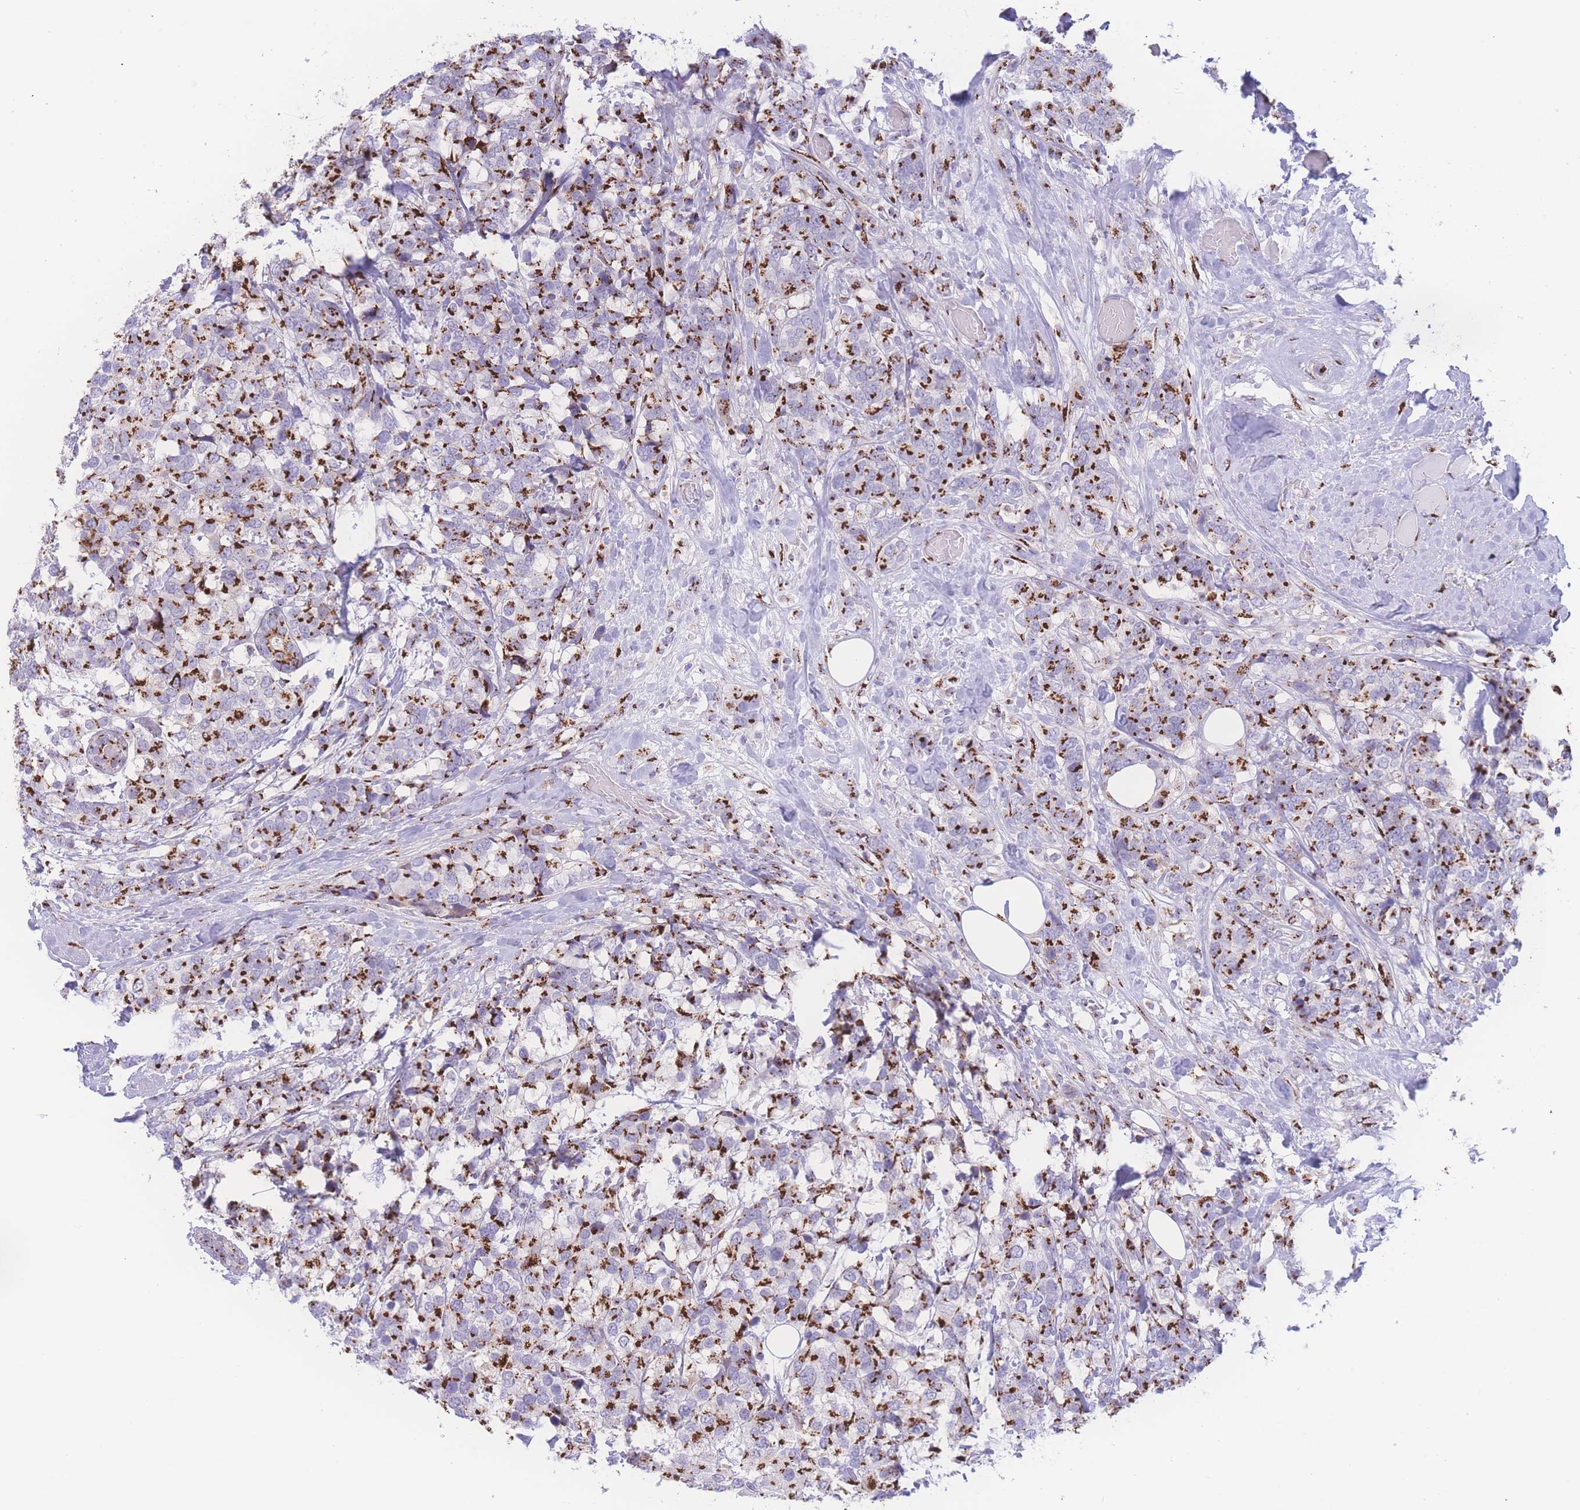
{"staining": {"intensity": "strong", "quantity": ">75%", "location": "cytoplasmic/membranous"}, "tissue": "breast cancer", "cell_type": "Tumor cells", "image_type": "cancer", "snomed": [{"axis": "morphology", "description": "Lobular carcinoma"}, {"axis": "topography", "description": "Breast"}], "caption": "This micrograph reveals breast lobular carcinoma stained with immunohistochemistry (IHC) to label a protein in brown. The cytoplasmic/membranous of tumor cells show strong positivity for the protein. Nuclei are counter-stained blue.", "gene": "GOLM2", "patient": {"sex": "female", "age": 59}}